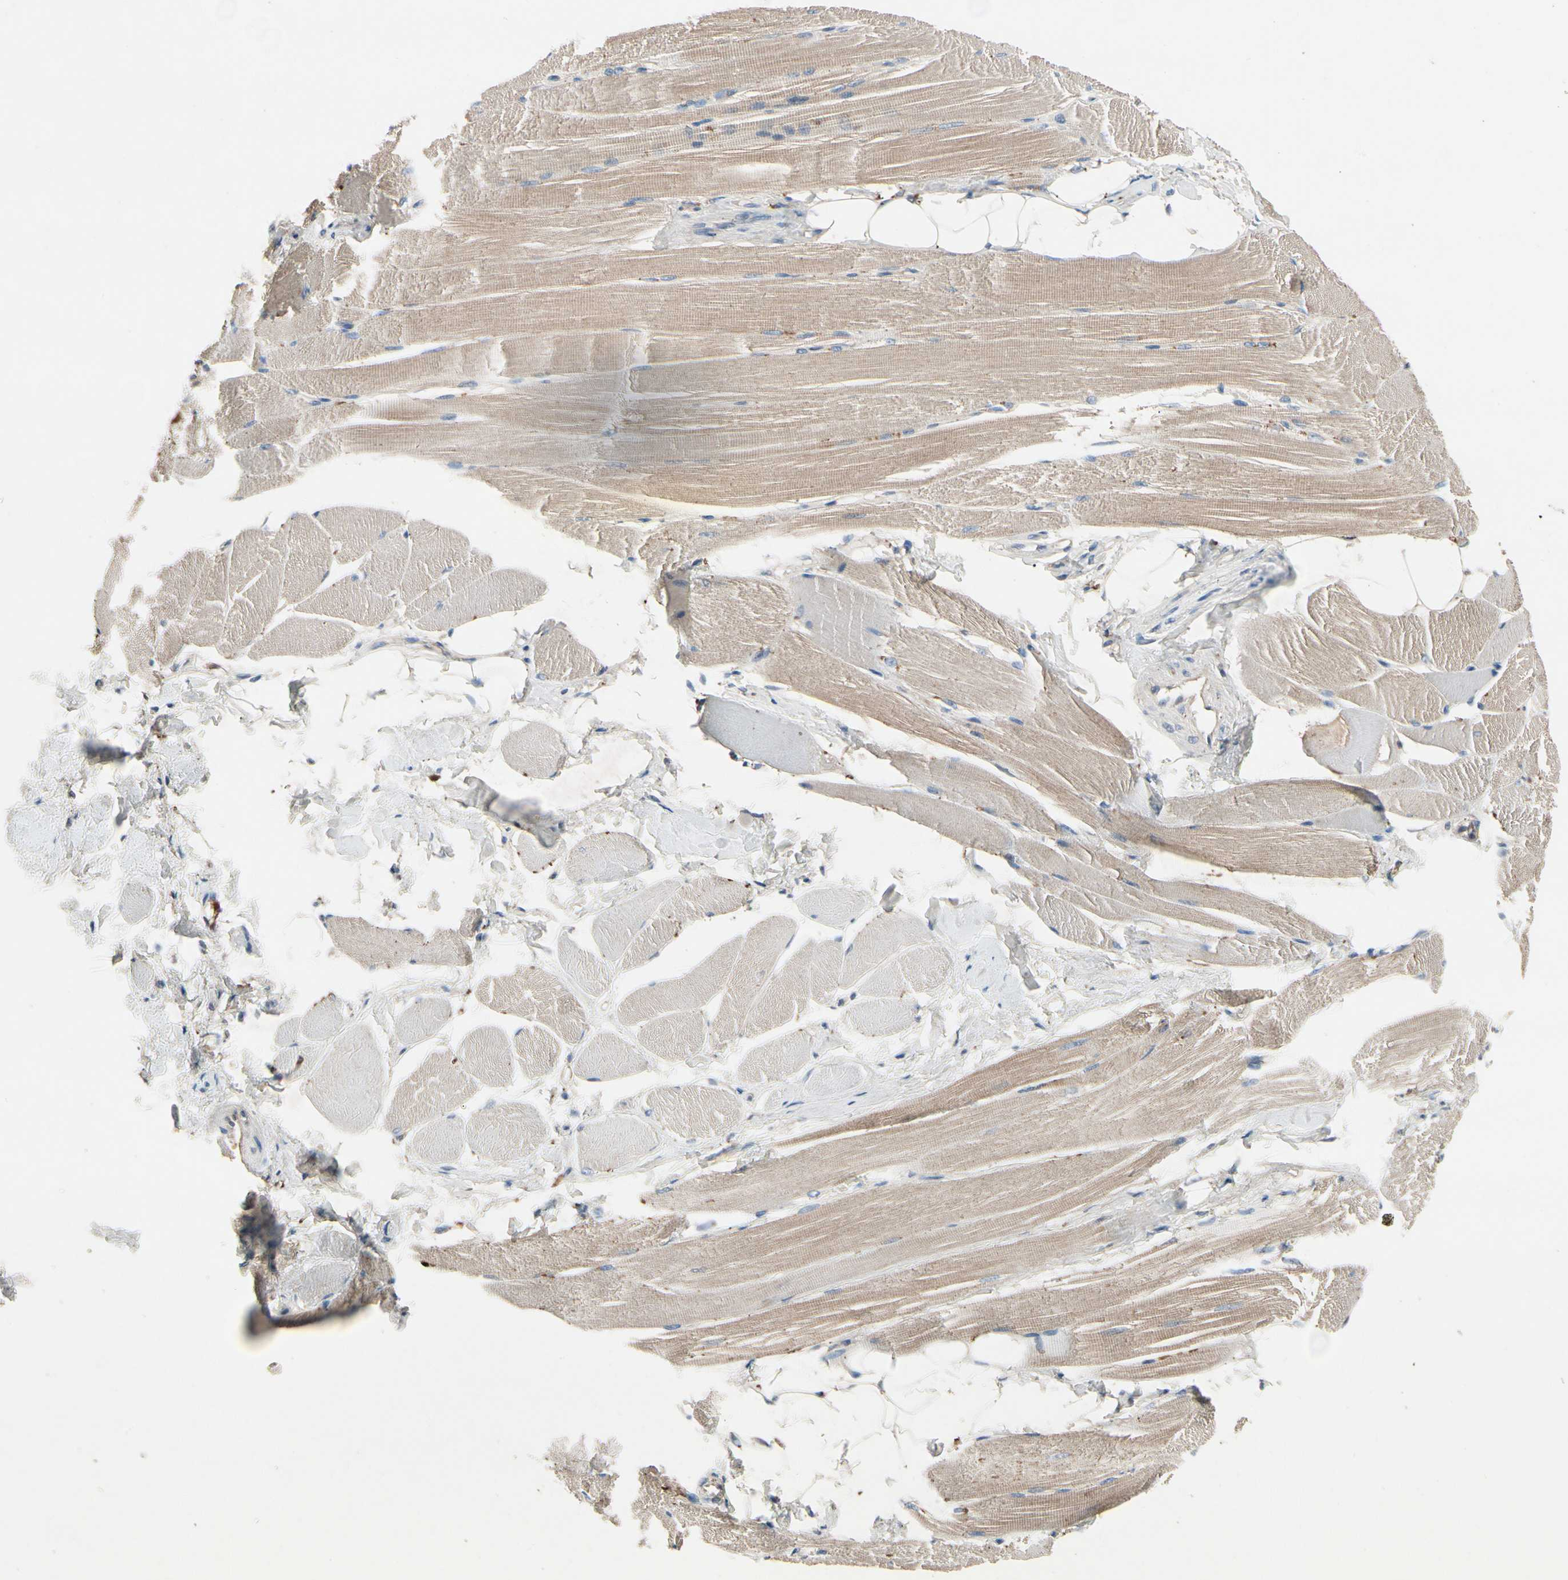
{"staining": {"intensity": "weak", "quantity": ">75%", "location": "cytoplasmic/membranous"}, "tissue": "skeletal muscle", "cell_type": "Myocytes", "image_type": "normal", "snomed": [{"axis": "morphology", "description": "Normal tissue, NOS"}, {"axis": "topography", "description": "Skeletal muscle"}, {"axis": "topography", "description": "Peripheral nerve tissue"}], "caption": "High-magnification brightfield microscopy of unremarkable skeletal muscle stained with DAB (3,3'-diaminobenzidine) (brown) and counterstained with hematoxylin (blue). myocytes exhibit weak cytoplasmic/membranous positivity is seen in about>75% of cells.", "gene": "IL1RL1", "patient": {"sex": "female", "age": 84}}